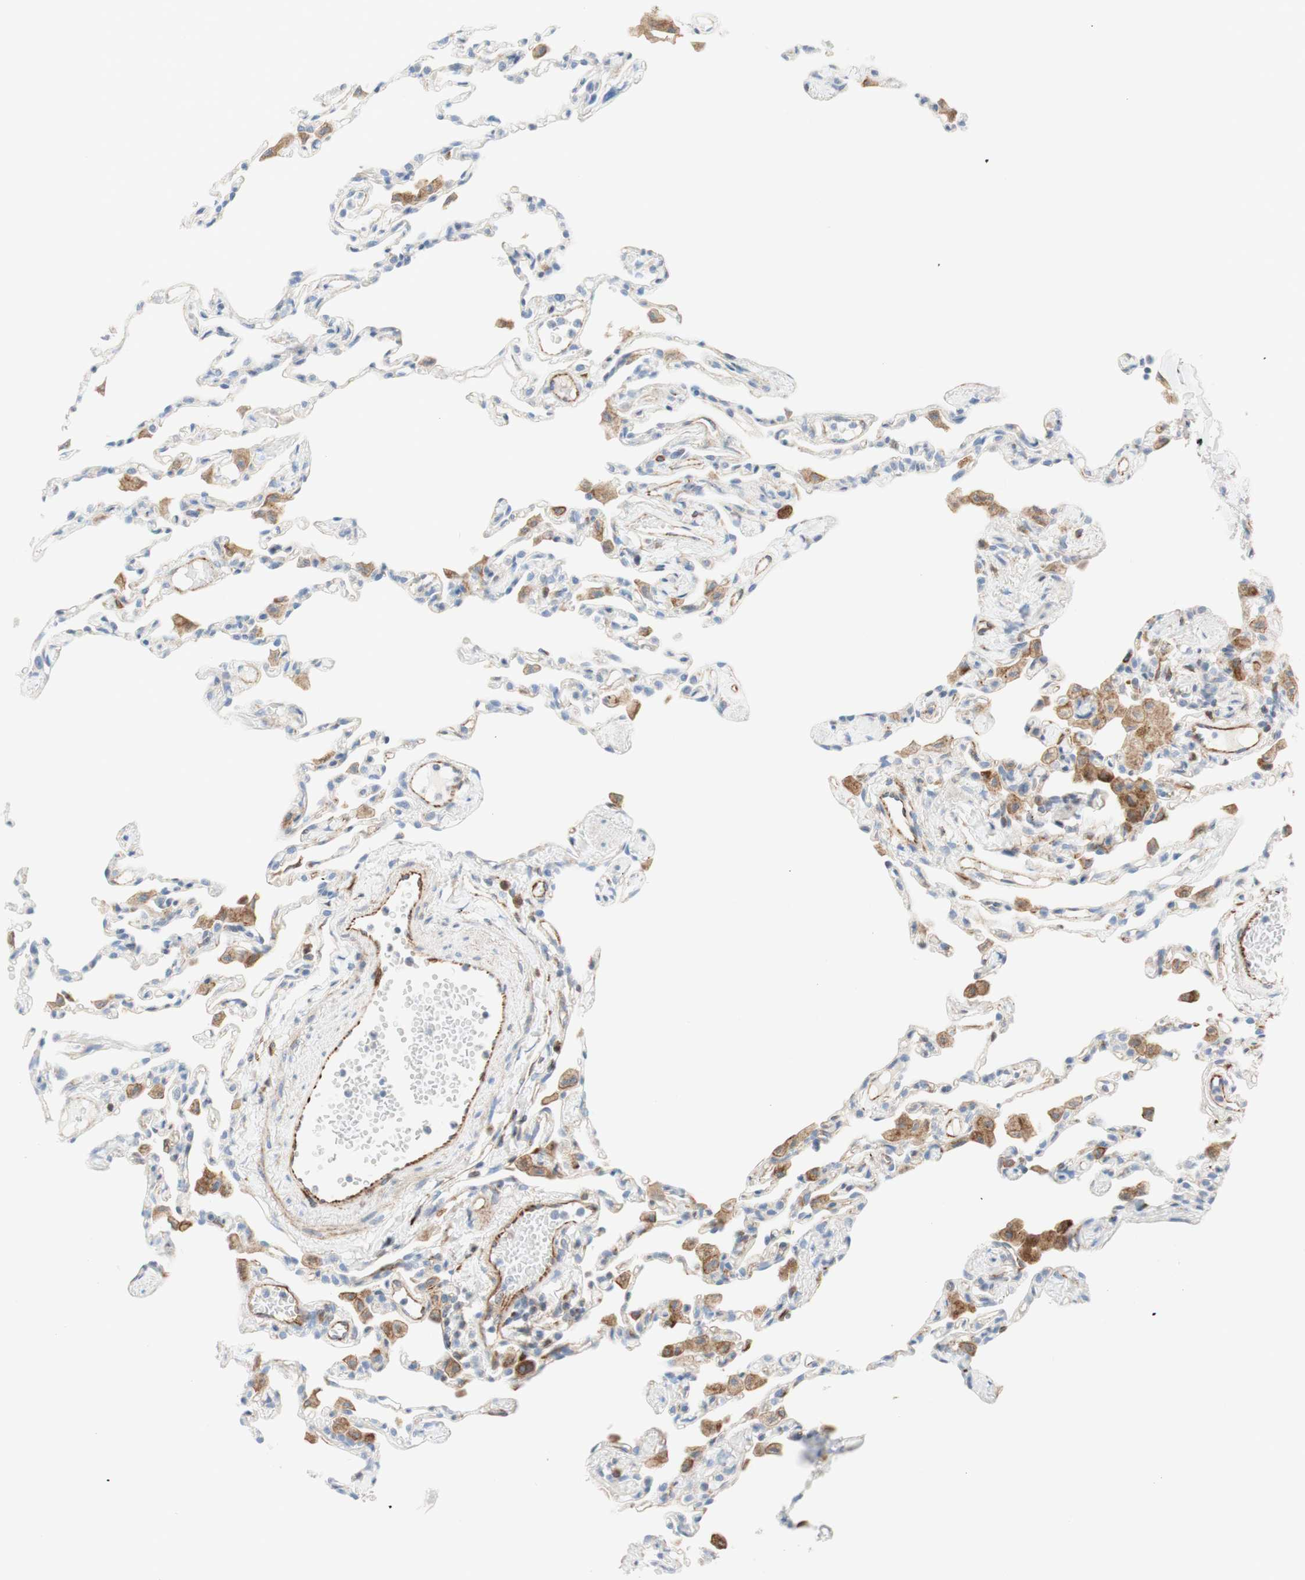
{"staining": {"intensity": "negative", "quantity": "none", "location": "none"}, "tissue": "lung", "cell_type": "Alveolar cells", "image_type": "normal", "snomed": [{"axis": "morphology", "description": "Normal tissue, NOS"}, {"axis": "topography", "description": "Lung"}], "caption": "Immunohistochemistry (IHC) of normal lung reveals no staining in alveolar cells. Brightfield microscopy of immunohistochemistry stained with DAB (3,3'-diaminobenzidine) (brown) and hematoxylin (blue), captured at high magnification.", "gene": "POU2AF1", "patient": {"sex": "female", "age": 49}}